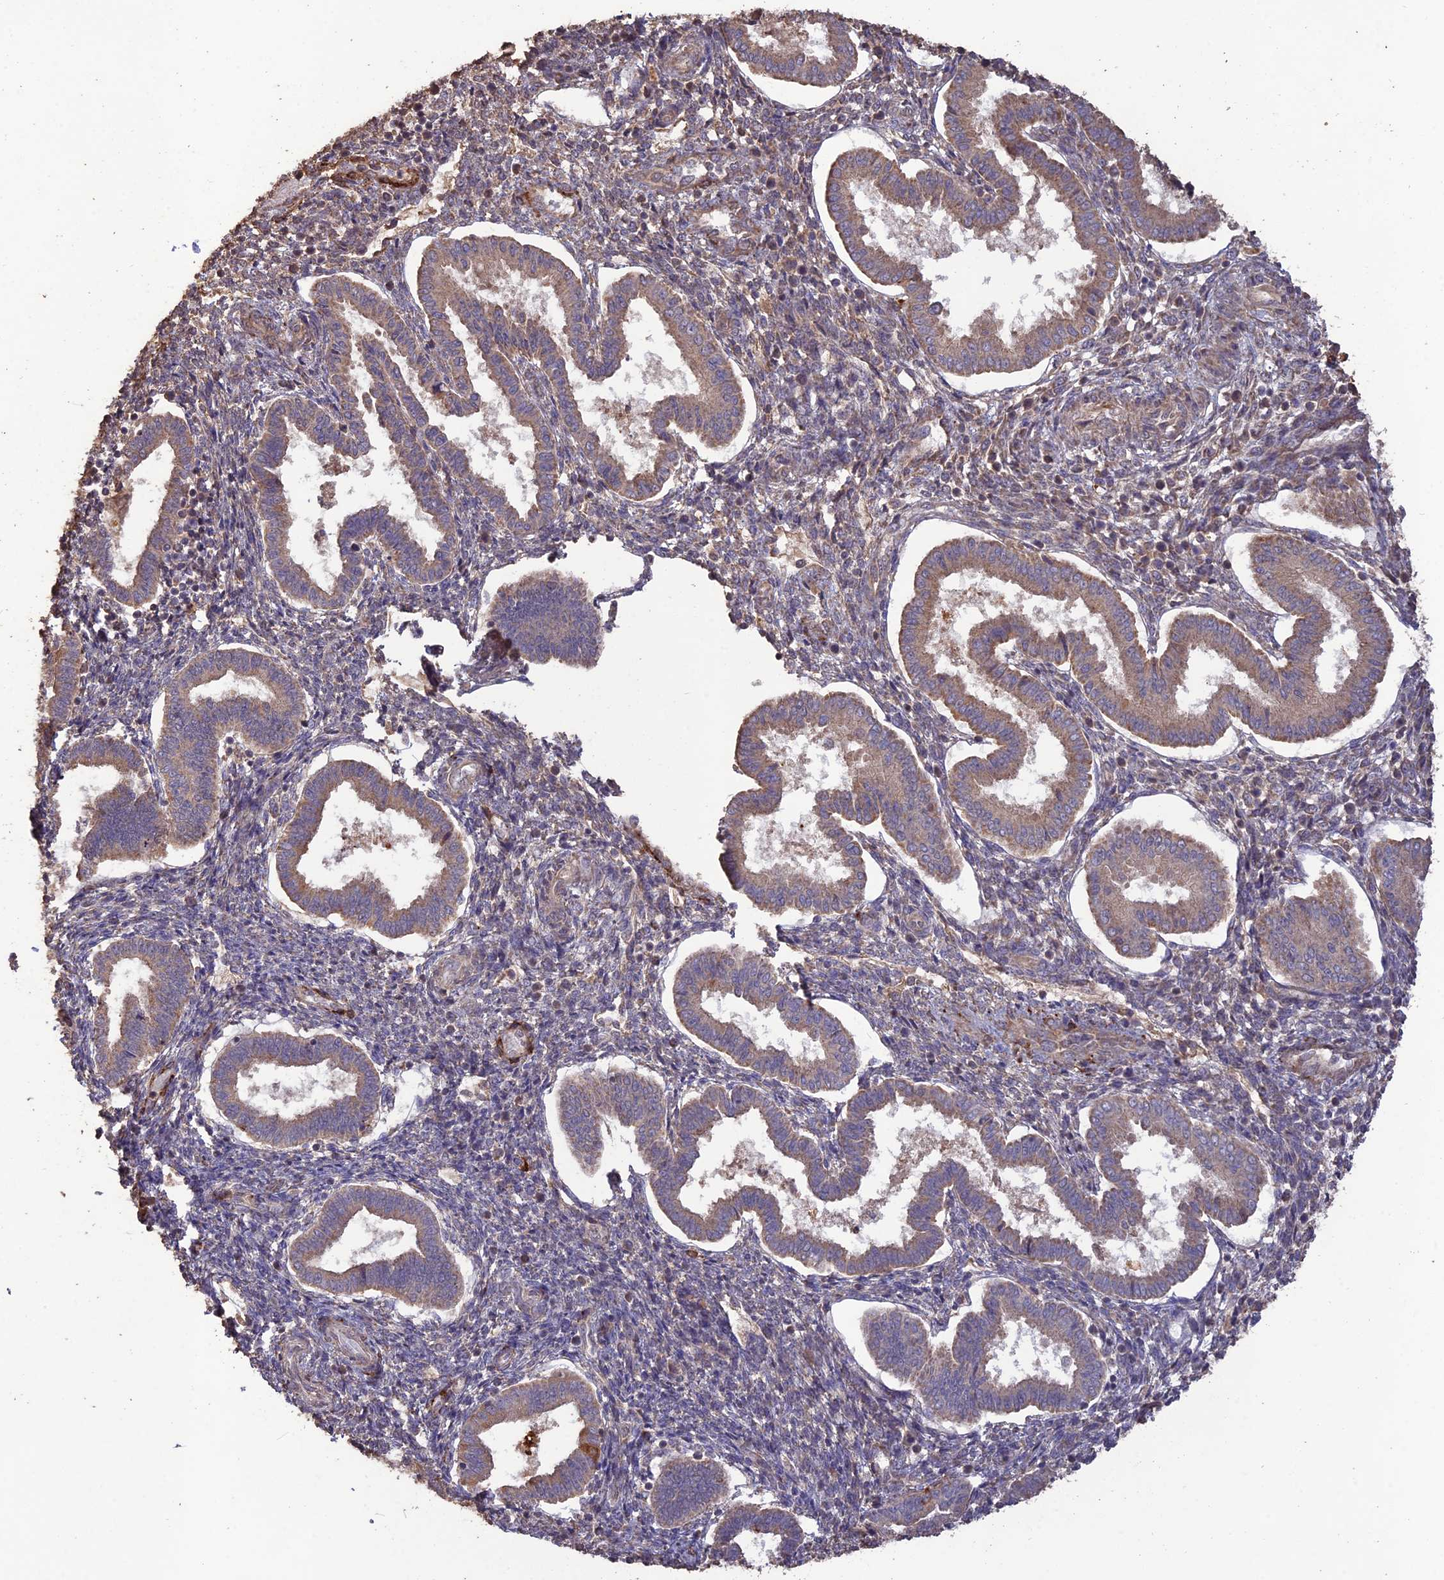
{"staining": {"intensity": "moderate", "quantity": "25%-75%", "location": "cytoplasmic/membranous"}, "tissue": "endometrium", "cell_type": "Cells in endometrial stroma", "image_type": "normal", "snomed": [{"axis": "morphology", "description": "Normal tissue, NOS"}, {"axis": "topography", "description": "Endometrium"}], "caption": "High-power microscopy captured an immunohistochemistry histopathology image of unremarkable endometrium, revealing moderate cytoplasmic/membranous positivity in about 25%-75% of cells in endometrial stroma. (DAB (3,3'-diaminobenzidine) IHC with brightfield microscopy, high magnification).", "gene": "LAYN", "patient": {"sex": "female", "age": 24}}